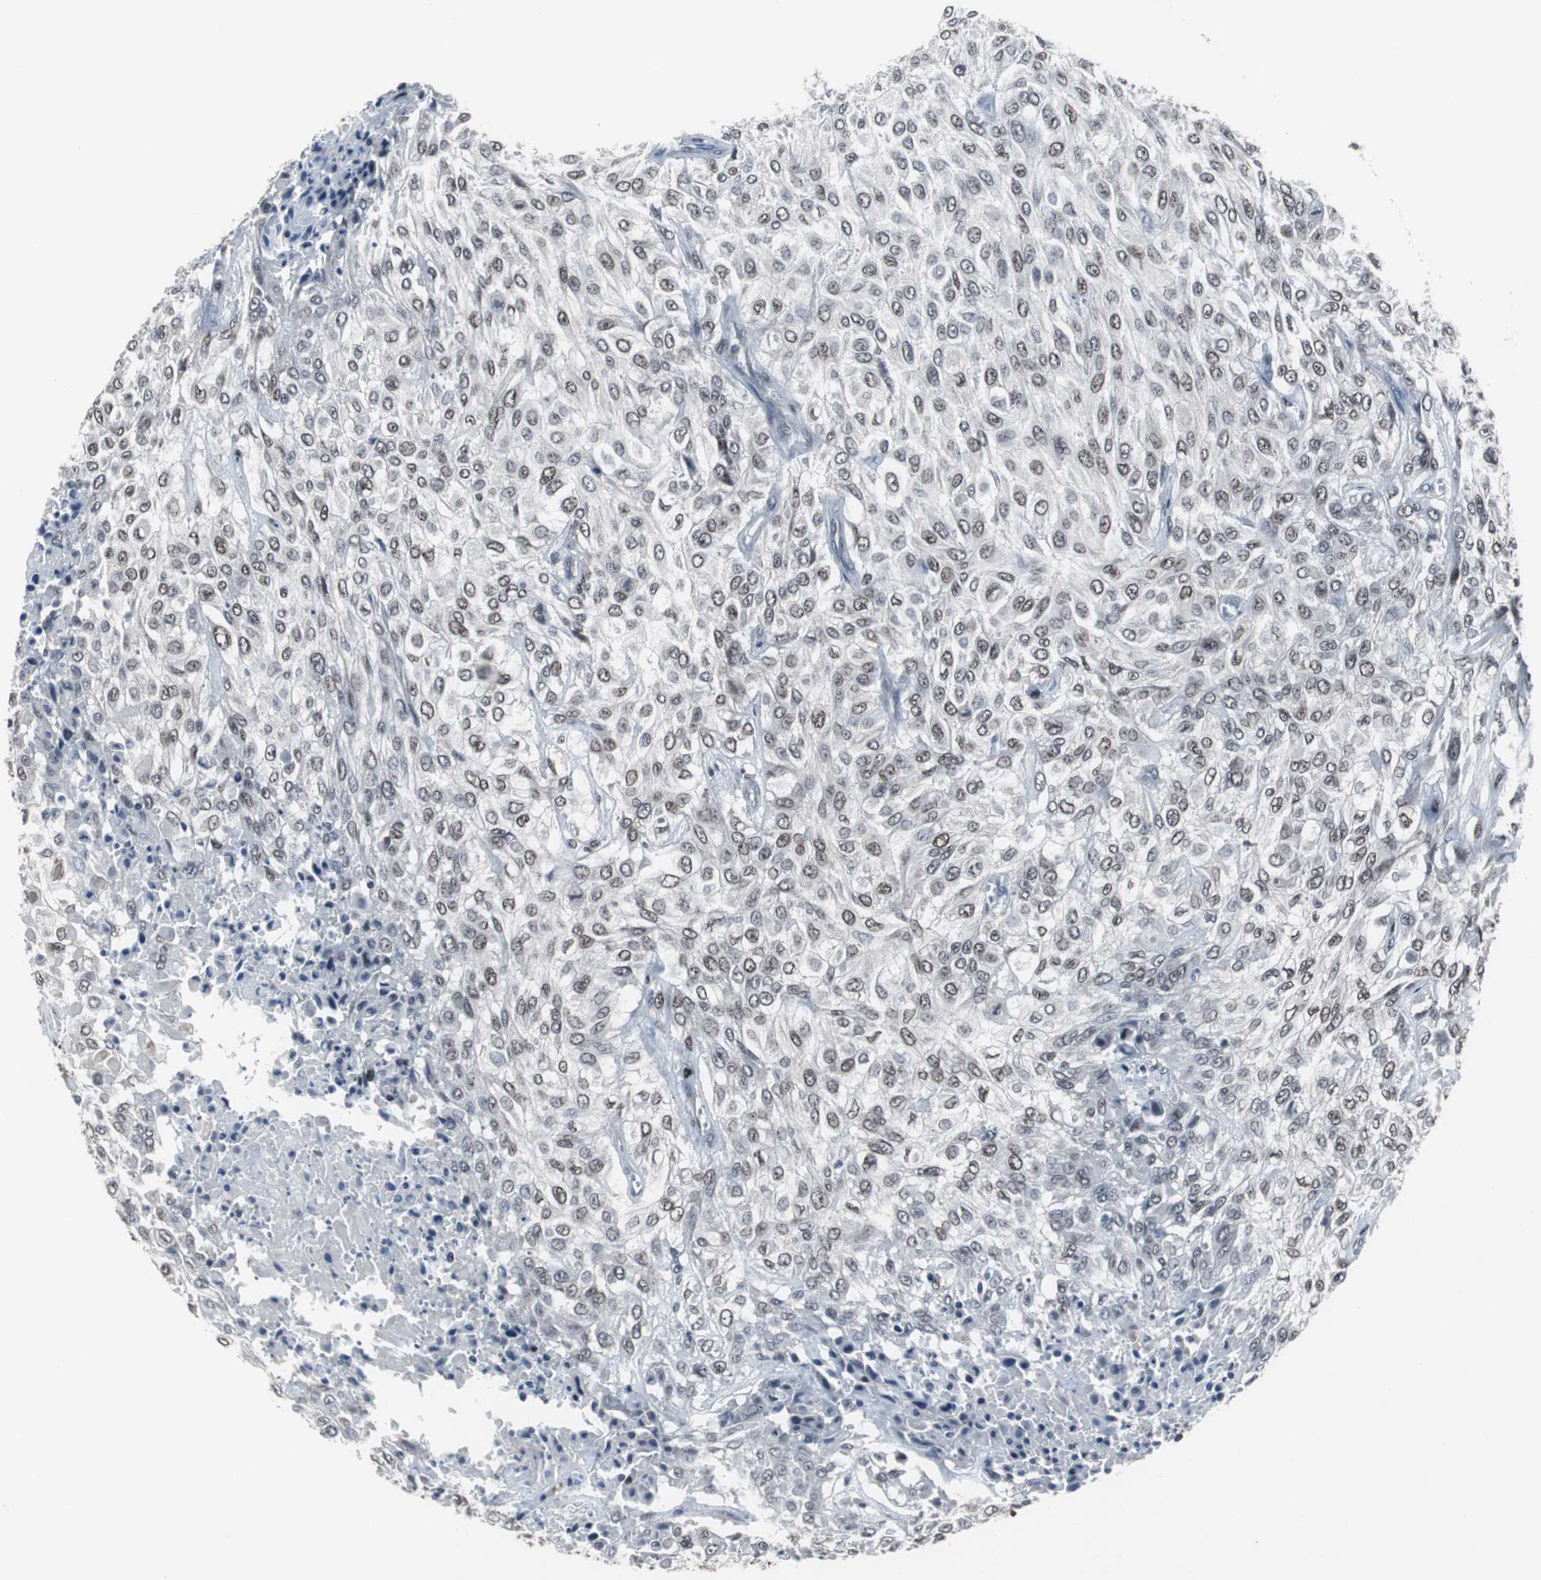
{"staining": {"intensity": "moderate", "quantity": ">75%", "location": "nuclear"}, "tissue": "urothelial cancer", "cell_type": "Tumor cells", "image_type": "cancer", "snomed": [{"axis": "morphology", "description": "Urothelial carcinoma, High grade"}, {"axis": "topography", "description": "Urinary bladder"}], "caption": "Human urothelial cancer stained for a protein (brown) exhibits moderate nuclear positive expression in about >75% of tumor cells.", "gene": "FOXP4", "patient": {"sex": "male", "age": 57}}